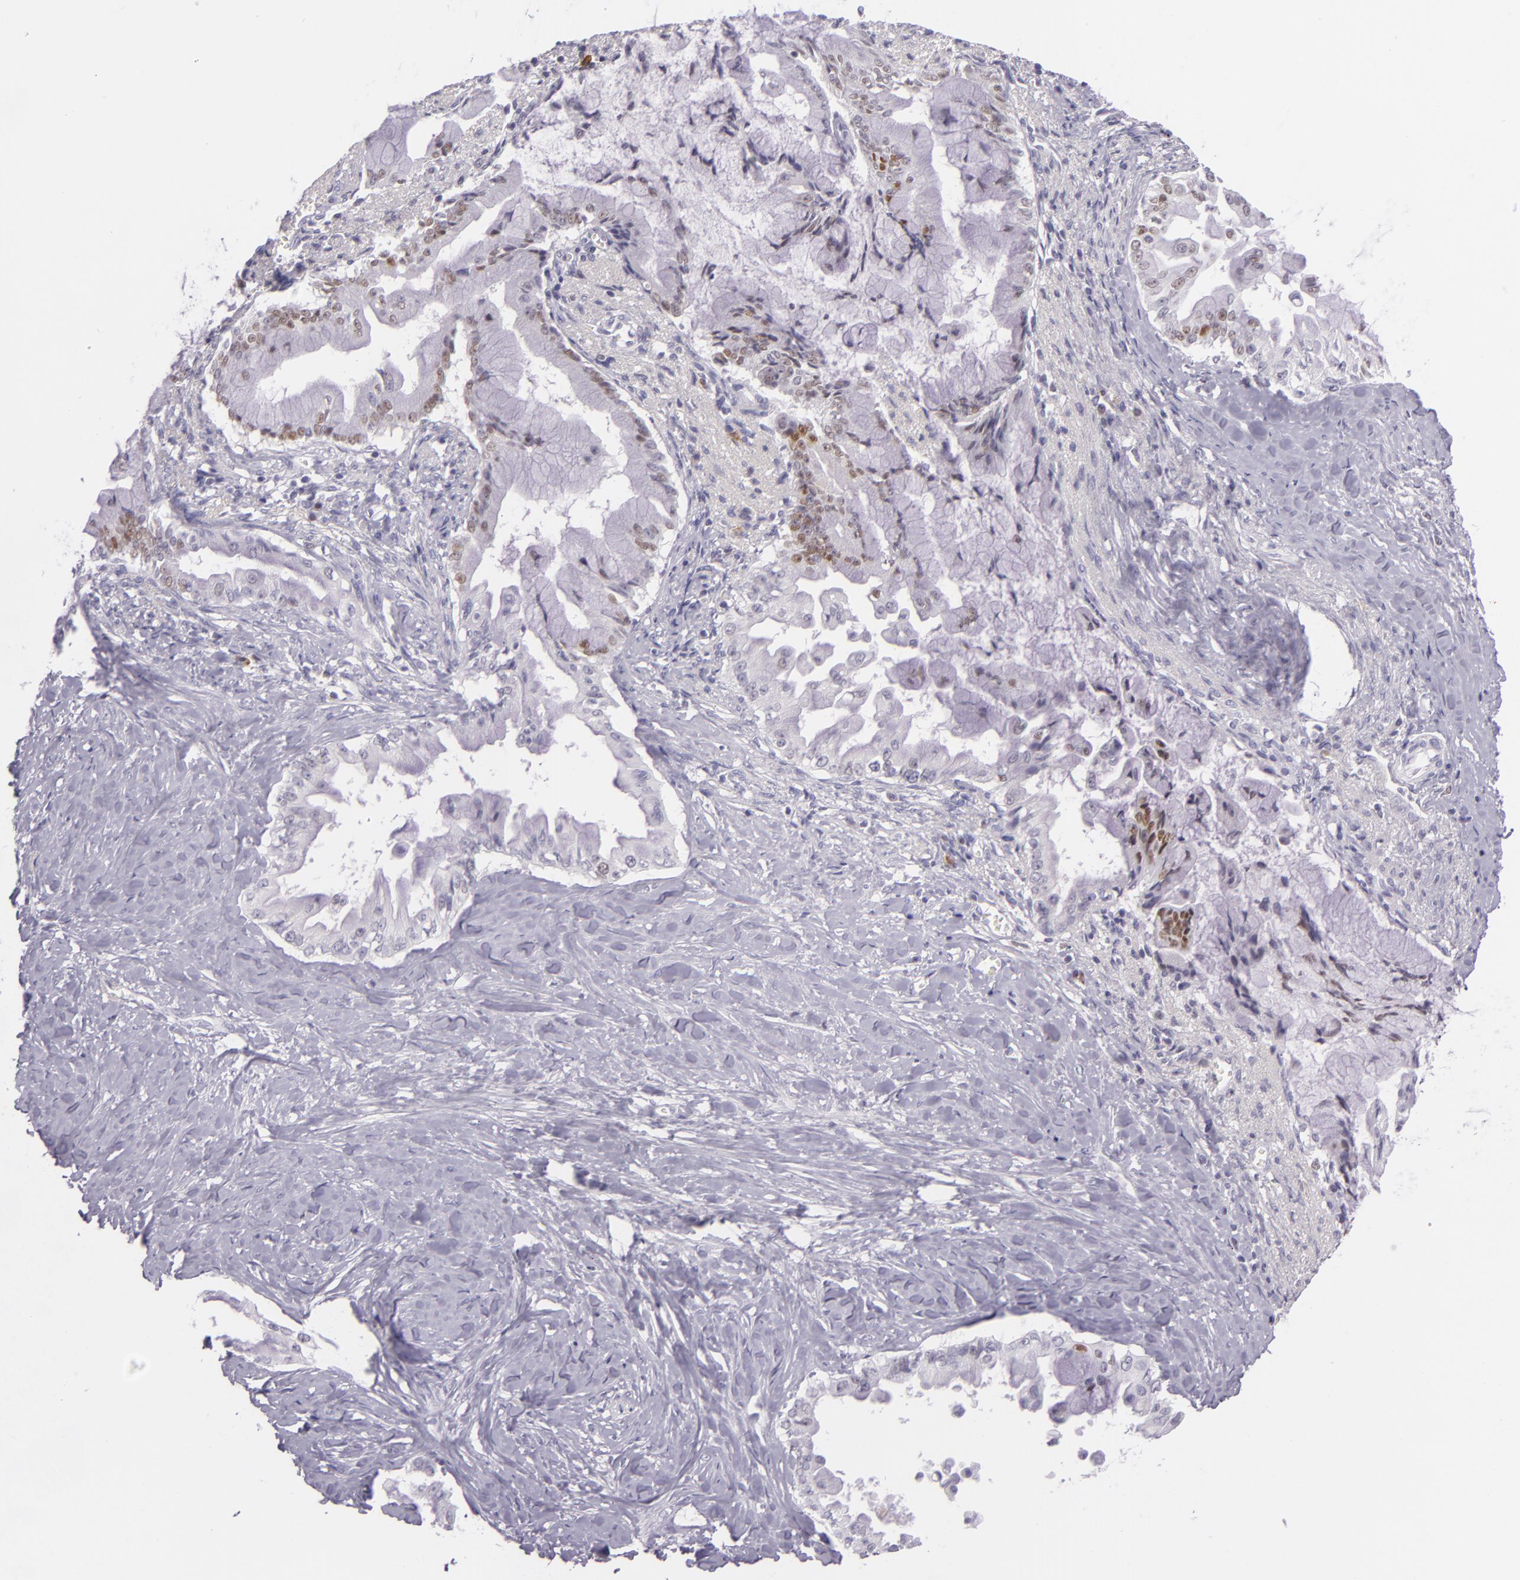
{"staining": {"intensity": "weak", "quantity": "<25%", "location": "nuclear"}, "tissue": "pancreatic cancer", "cell_type": "Tumor cells", "image_type": "cancer", "snomed": [{"axis": "morphology", "description": "Adenocarcinoma, NOS"}, {"axis": "topography", "description": "Pancreas"}], "caption": "The micrograph demonstrates no staining of tumor cells in pancreatic cancer (adenocarcinoma).", "gene": "CHEK2", "patient": {"sex": "male", "age": 59}}